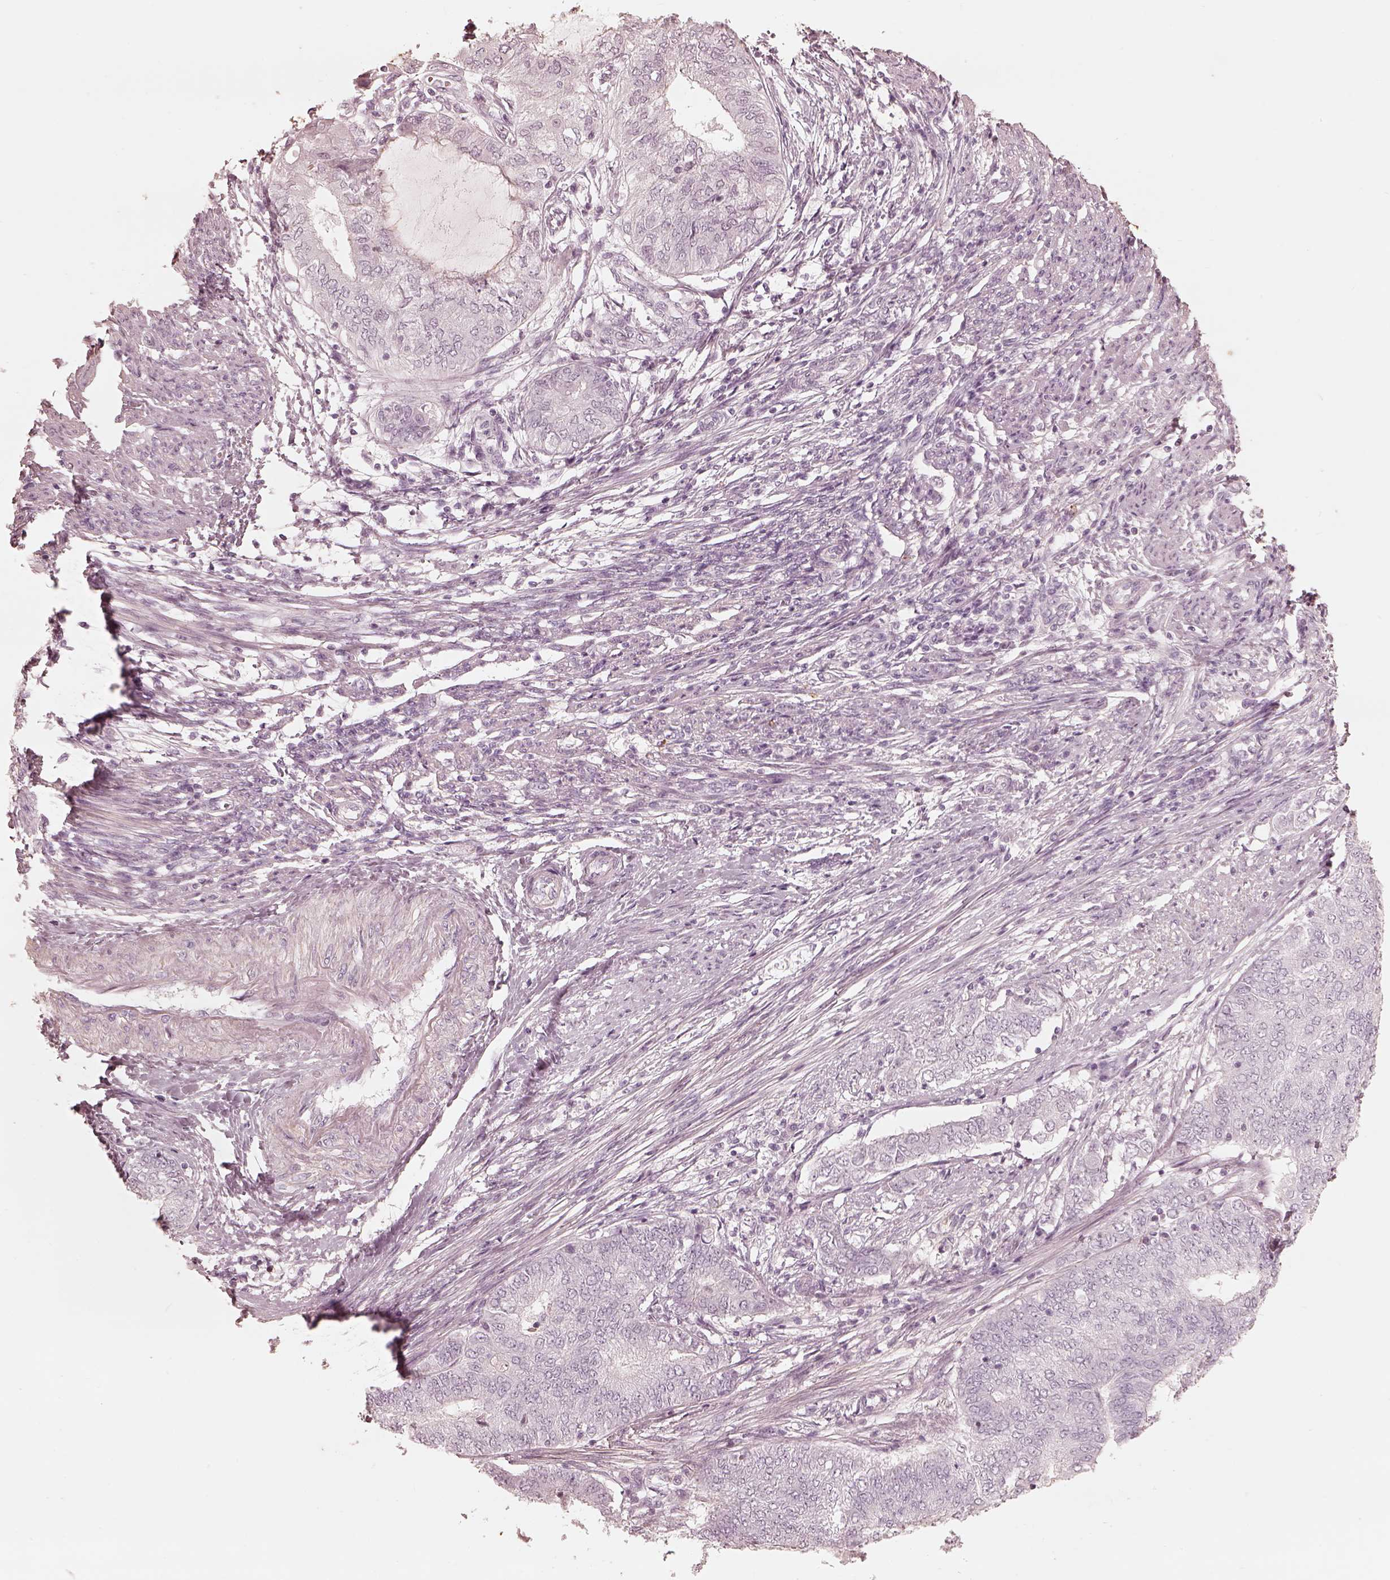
{"staining": {"intensity": "negative", "quantity": "none", "location": "none"}, "tissue": "endometrial cancer", "cell_type": "Tumor cells", "image_type": "cancer", "snomed": [{"axis": "morphology", "description": "Adenocarcinoma, NOS"}, {"axis": "topography", "description": "Endometrium"}], "caption": "Immunohistochemistry (IHC) micrograph of neoplastic tissue: endometrial adenocarcinoma stained with DAB (3,3'-diaminobenzidine) displays no significant protein staining in tumor cells.", "gene": "ADRB3", "patient": {"sex": "female", "age": 62}}